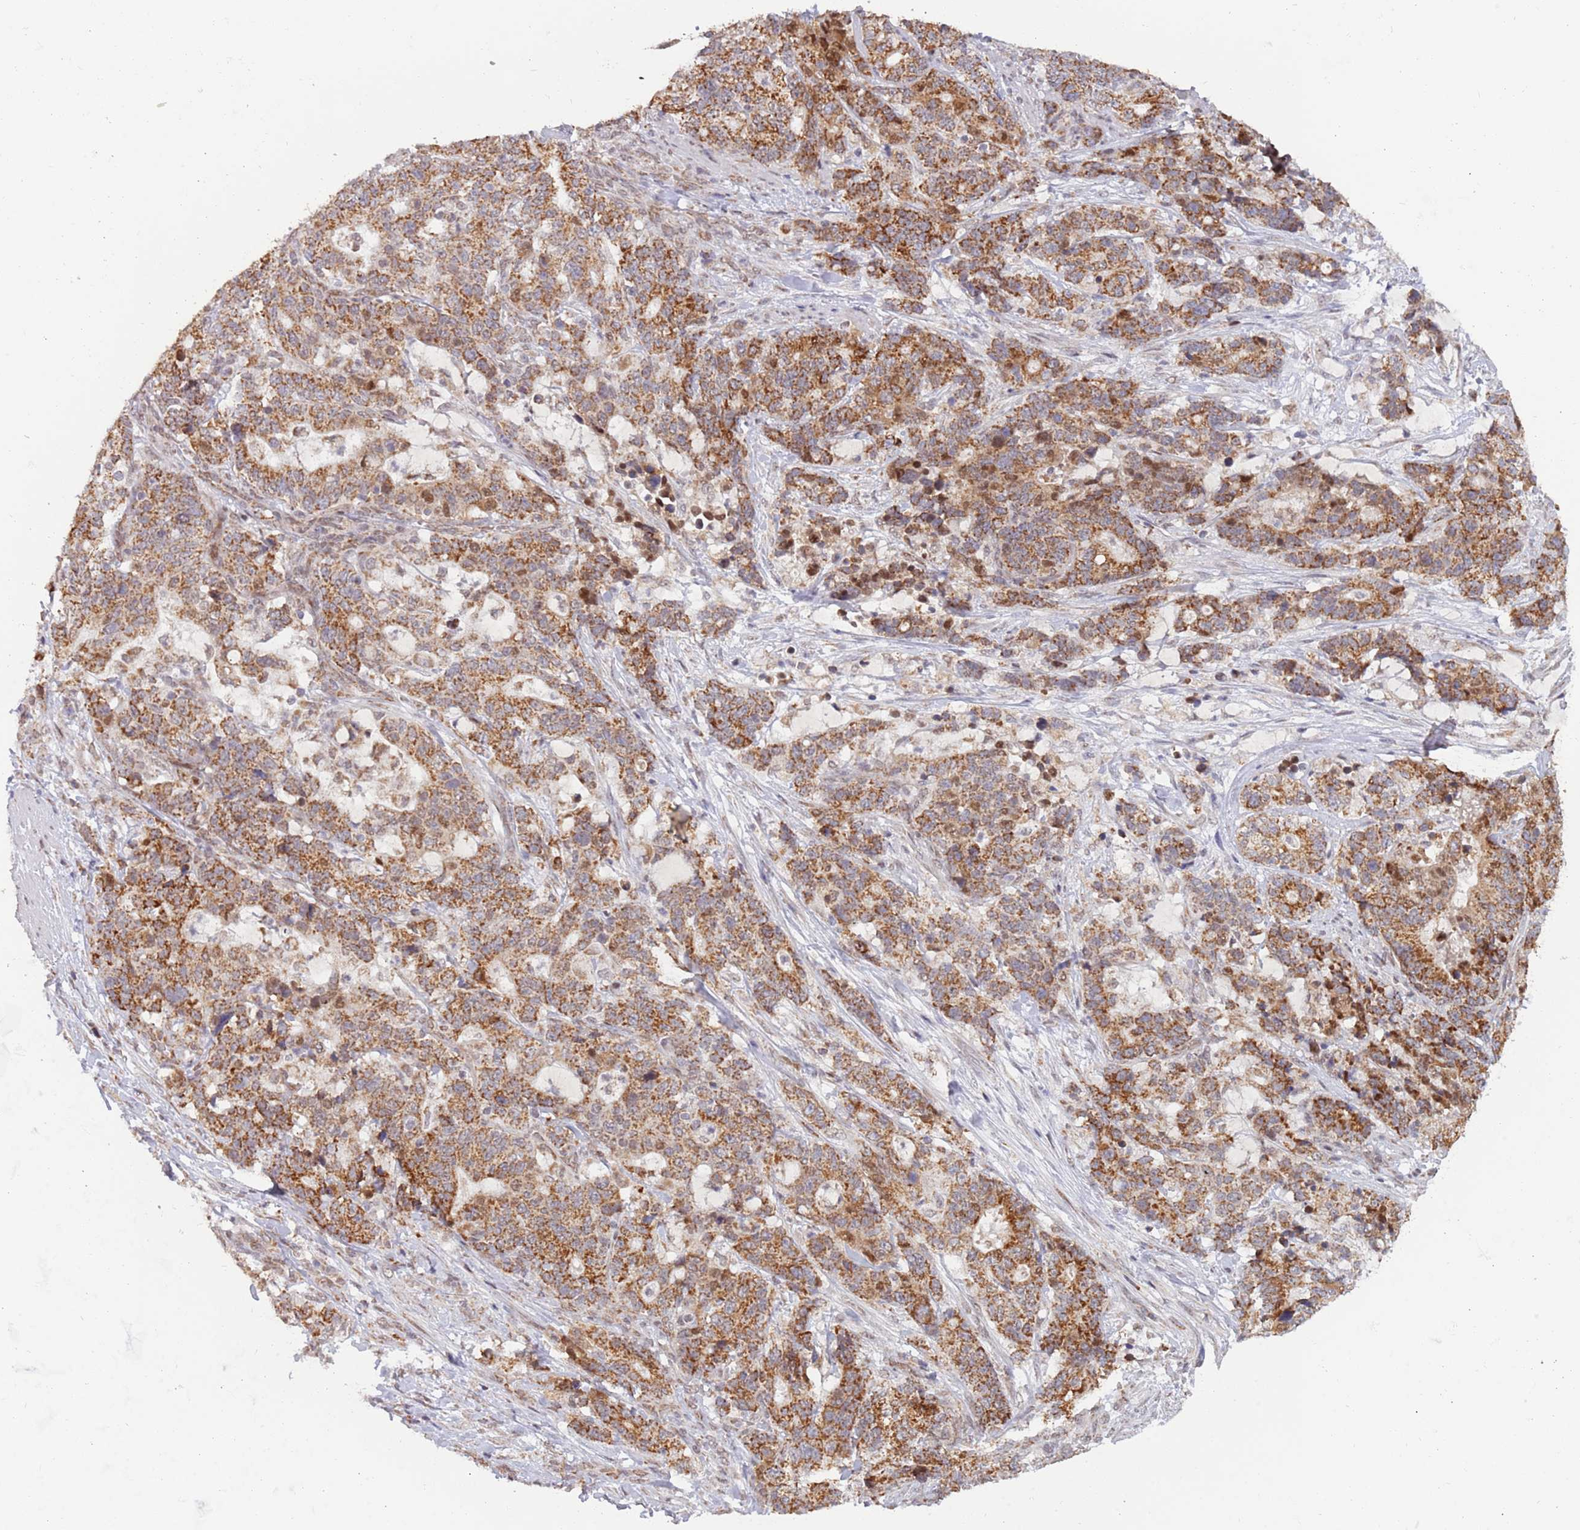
{"staining": {"intensity": "strong", "quantity": ">75%", "location": "cytoplasmic/membranous"}, "tissue": "stomach cancer", "cell_type": "Tumor cells", "image_type": "cancer", "snomed": [{"axis": "morphology", "description": "Normal tissue, NOS"}, {"axis": "morphology", "description": "Adenocarcinoma, NOS"}, {"axis": "topography", "description": "Stomach"}], "caption": "Tumor cells exhibit high levels of strong cytoplasmic/membranous expression in about >75% of cells in stomach cancer (adenocarcinoma).", "gene": "TIMM13", "patient": {"sex": "female", "age": 64}}